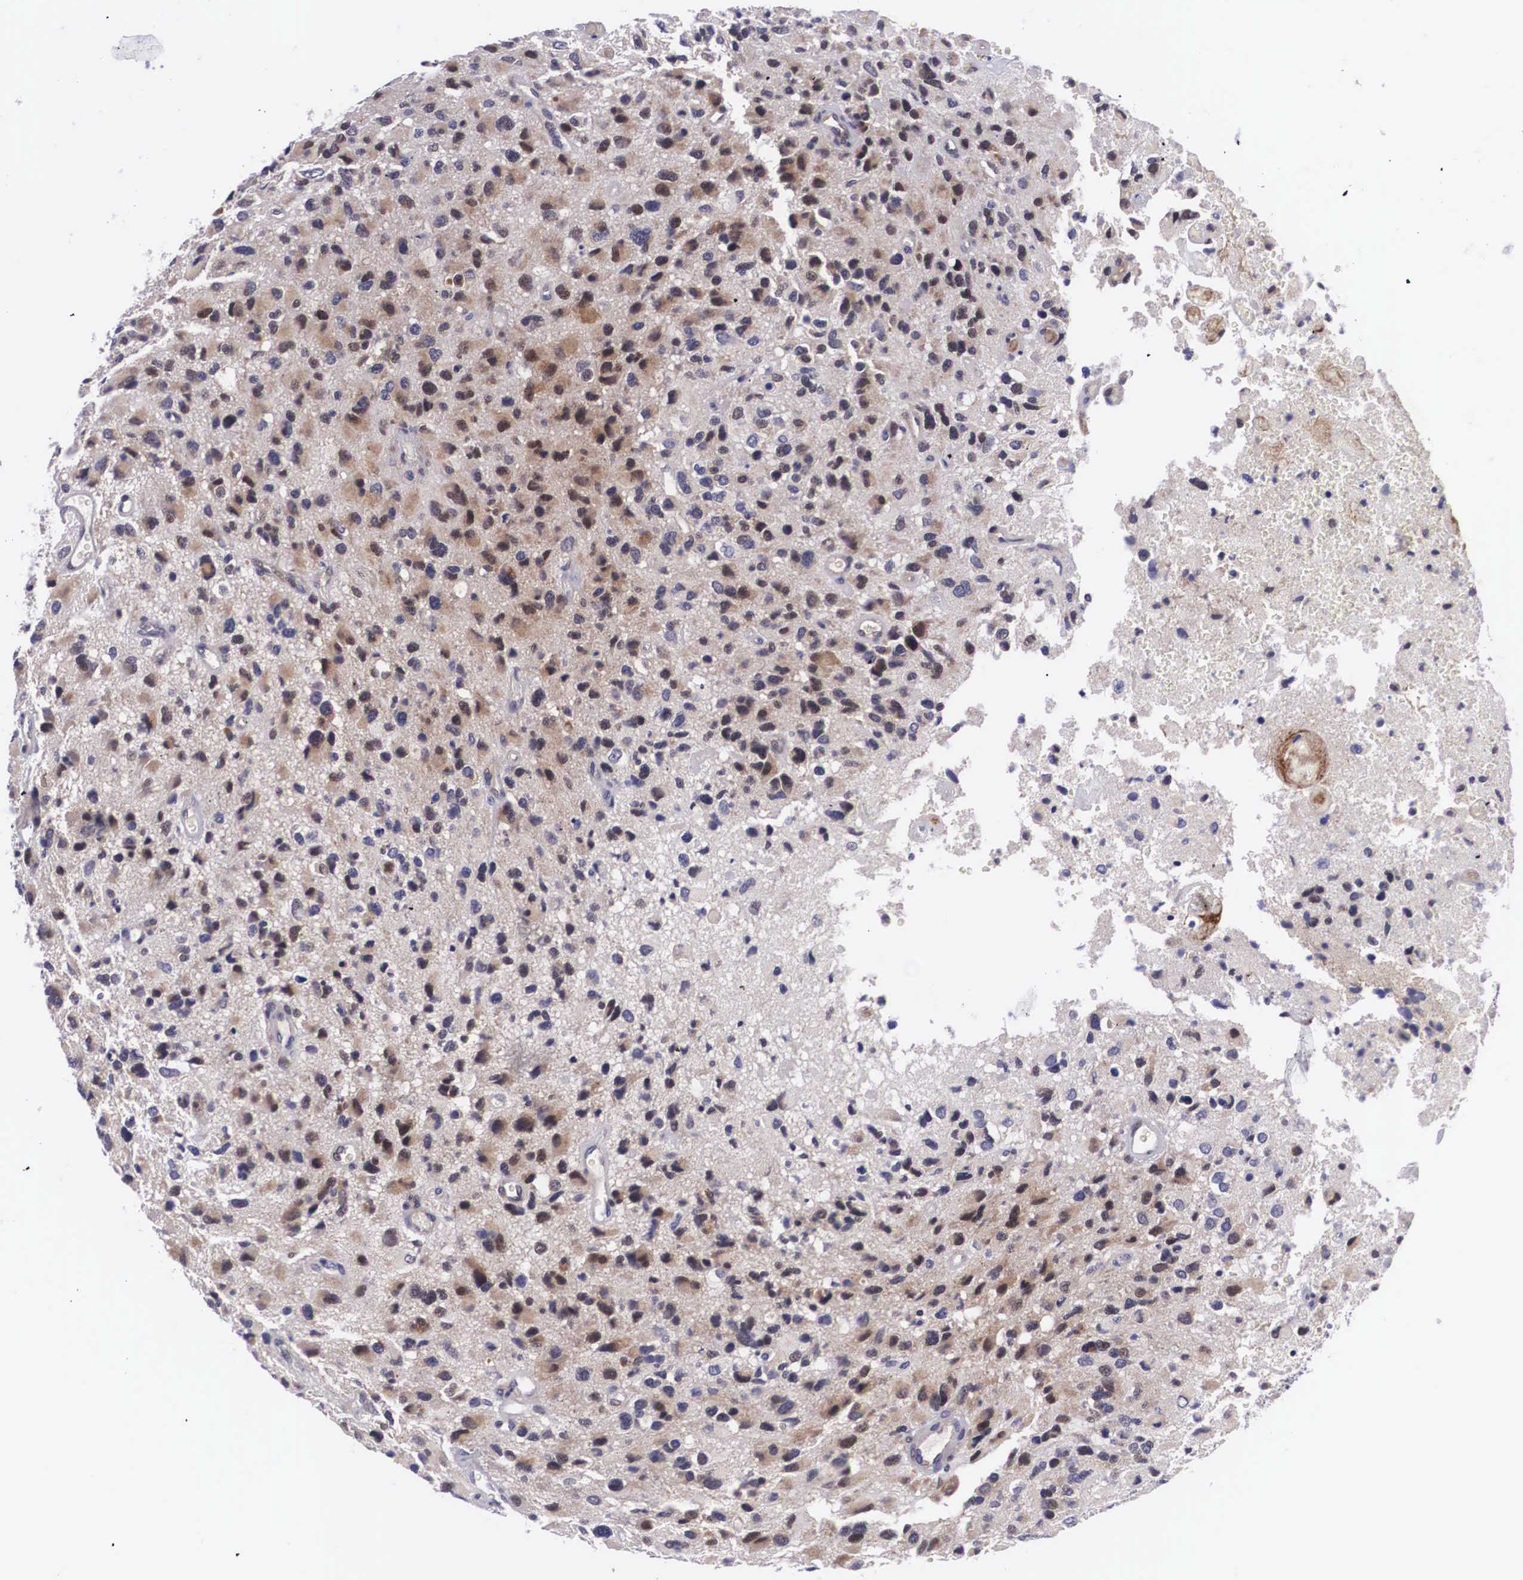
{"staining": {"intensity": "moderate", "quantity": "25%-75%", "location": "cytoplasmic/membranous,nuclear"}, "tissue": "glioma", "cell_type": "Tumor cells", "image_type": "cancer", "snomed": [{"axis": "morphology", "description": "Glioma, malignant, High grade"}, {"axis": "topography", "description": "Brain"}], "caption": "High-grade glioma (malignant) tissue exhibits moderate cytoplasmic/membranous and nuclear staining in approximately 25%-75% of tumor cells, visualized by immunohistochemistry.", "gene": "EMID1", "patient": {"sex": "male", "age": 69}}